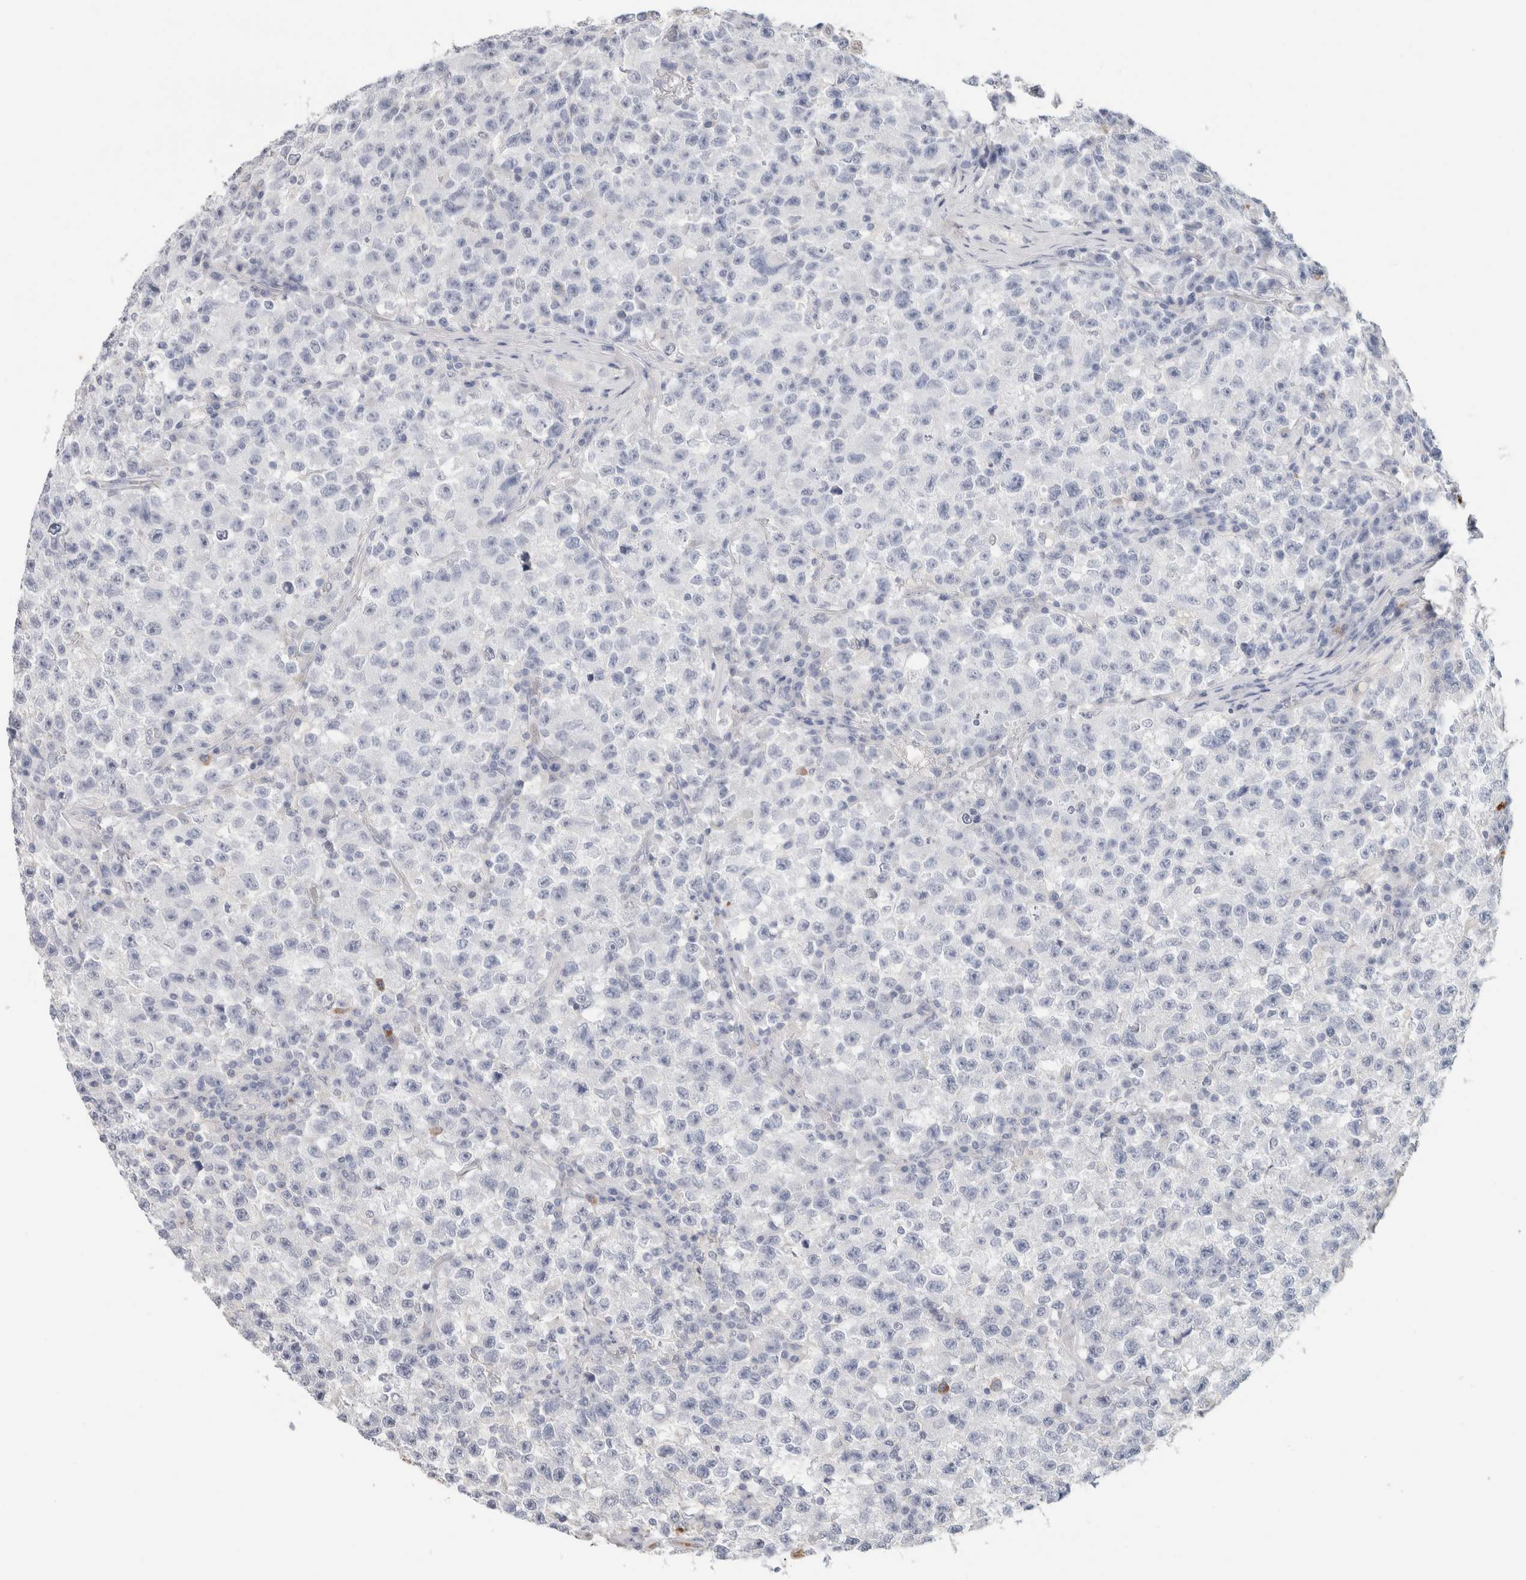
{"staining": {"intensity": "negative", "quantity": "none", "location": "none"}, "tissue": "testis cancer", "cell_type": "Tumor cells", "image_type": "cancer", "snomed": [{"axis": "morphology", "description": "Seminoma, NOS"}, {"axis": "topography", "description": "Testis"}], "caption": "There is no significant expression in tumor cells of testis cancer (seminoma).", "gene": "IL6", "patient": {"sex": "male", "age": 22}}